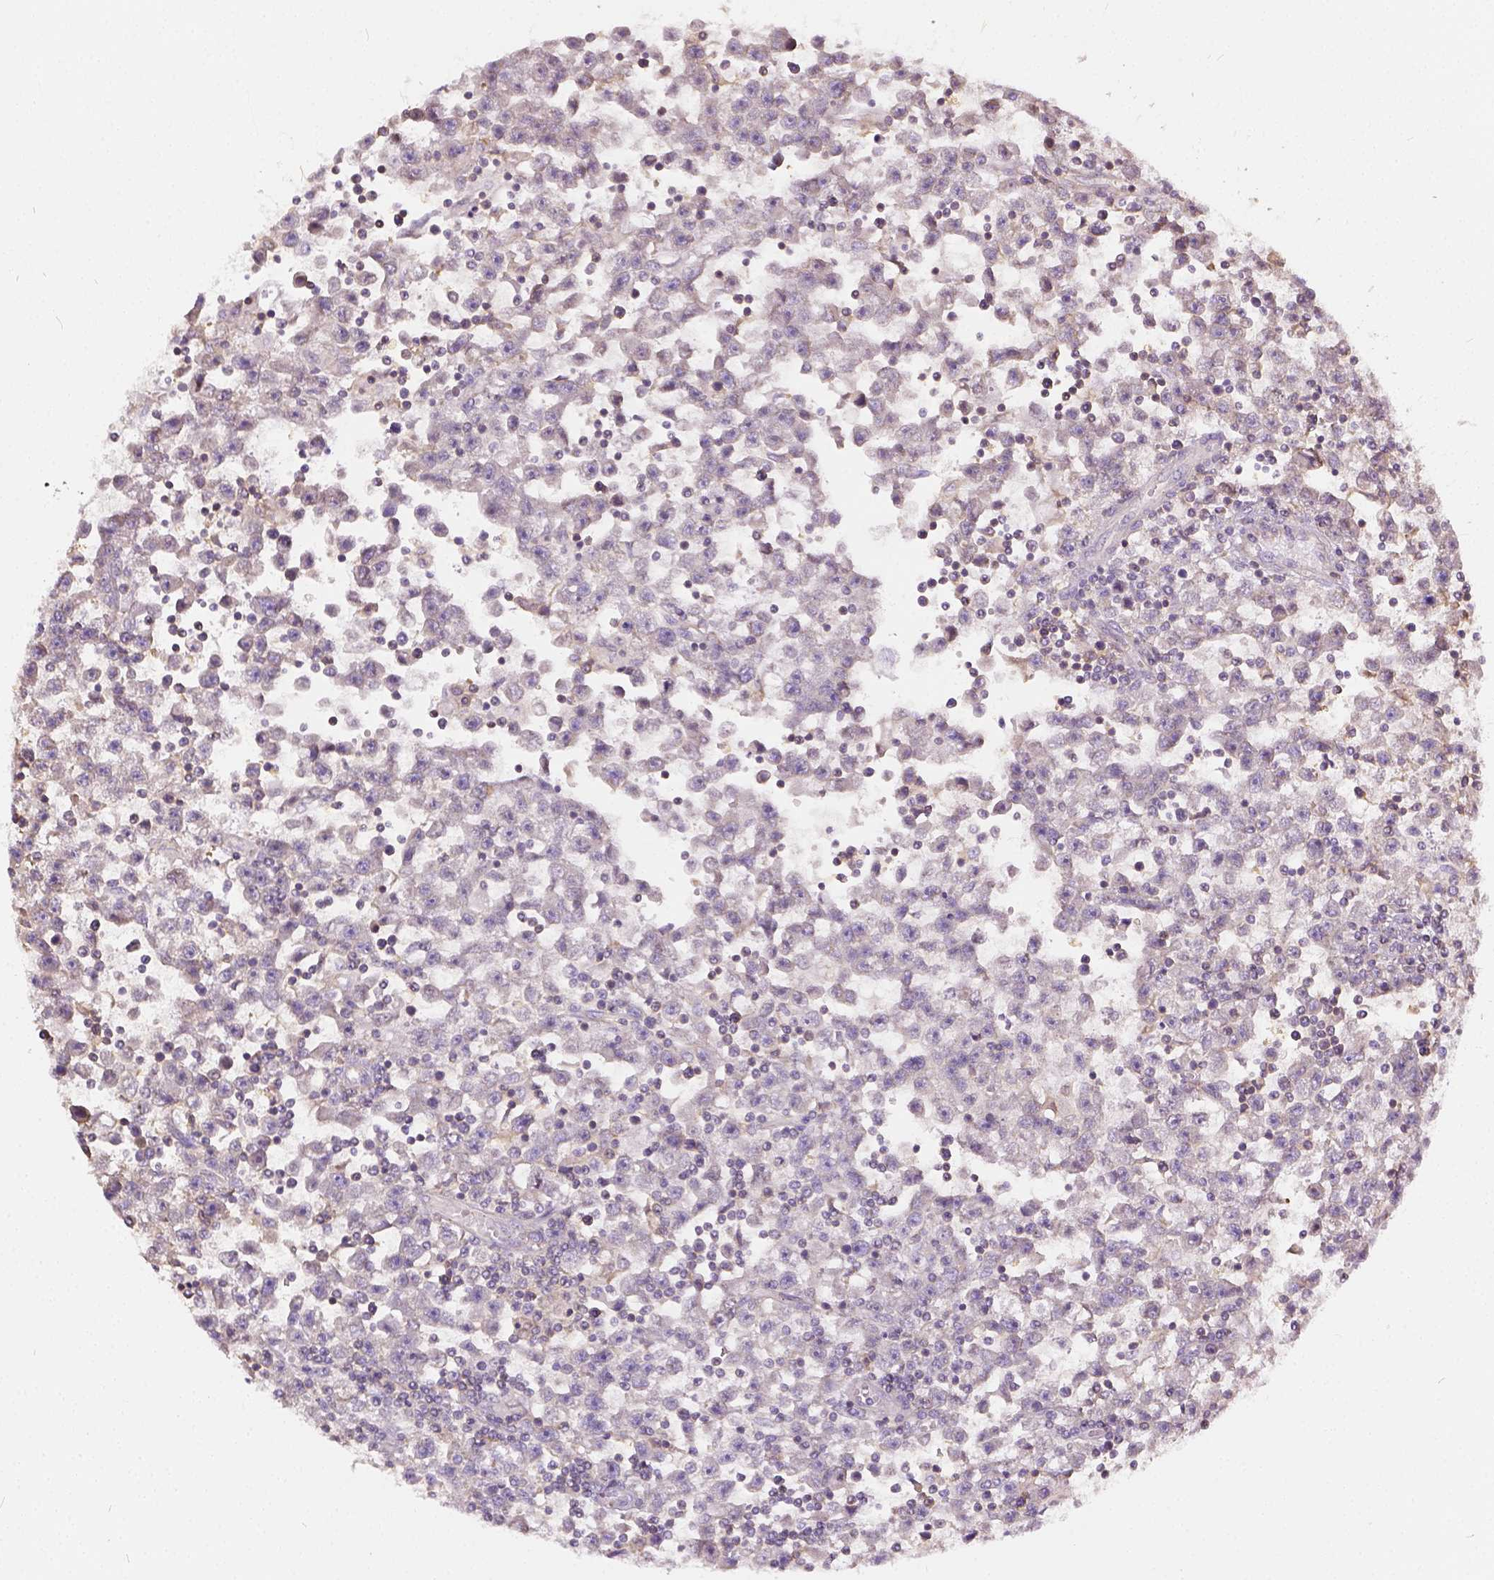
{"staining": {"intensity": "negative", "quantity": "none", "location": "none"}, "tissue": "testis cancer", "cell_type": "Tumor cells", "image_type": "cancer", "snomed": [{"axis": "morphology", "description": "Seminoma, NOS"}, {"axis": "topography", "description": "Testis"}], "caption": "High power microscopy micrograph of an immunohistochemistry histopathology image of testis cancer (seminoma), revealing no significant expression in tumor cells.", "gene": "CADM4", "patient": {"sex": "male", "age": 31}}